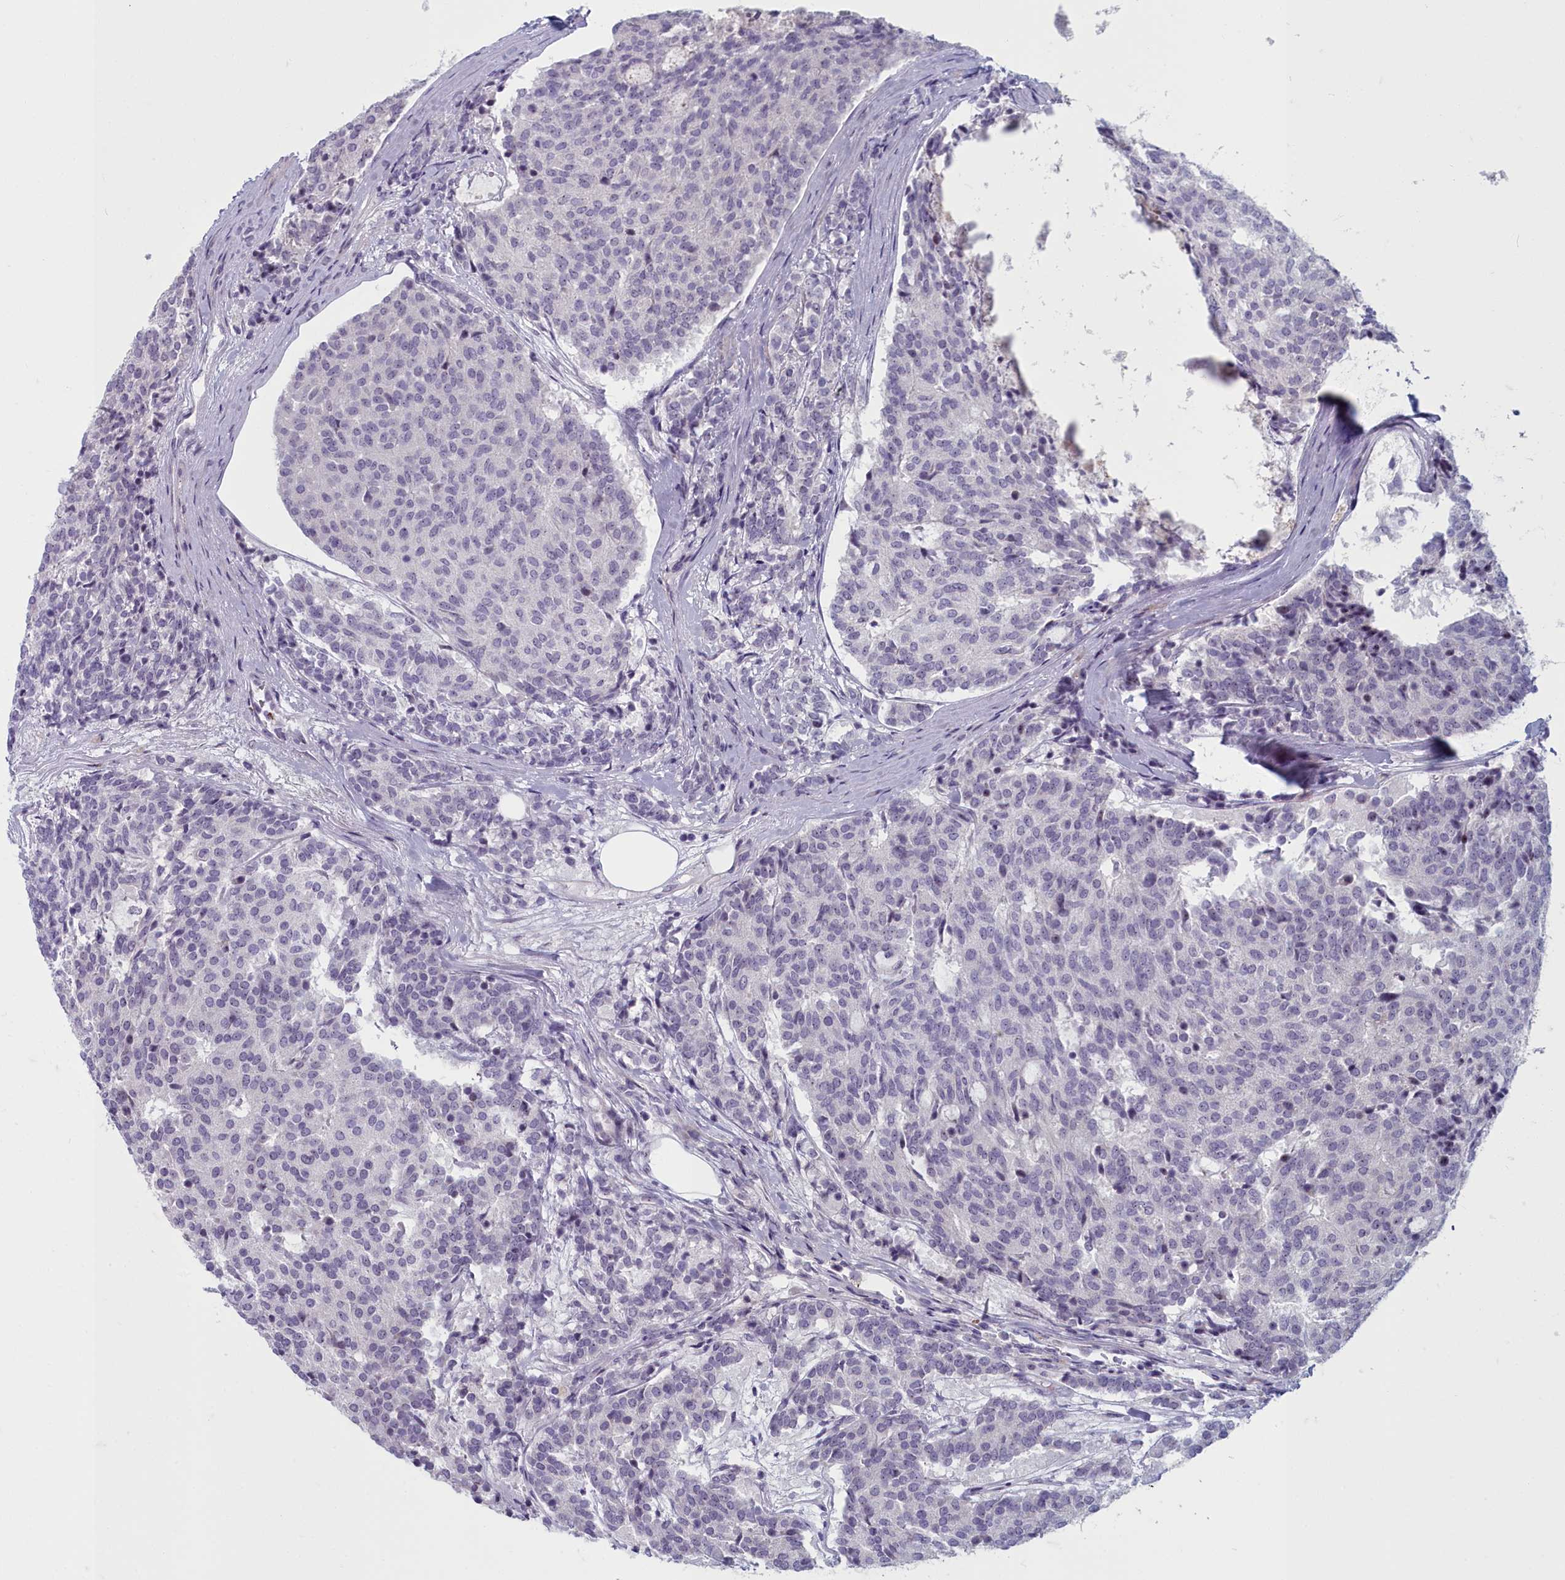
{"staining": {"intensity": "negative", "quantity": "none", "location": "none"}, "tissue": "carcinoid", "cell_type": "Tumor cells", "image_type": "cancer", "snomed": [{"axis": "morphology", "description": "Carcinoid, malignant, NOS"}, {"axis": "topography", "description": "Pancreas"}], "caption": "High power microscopy photomicrograph of an immunohistochemistry (IHC) histopathology image of carcinoid (malignant), revealing no significant staining in tumor cells.", "gene": "INSYN2A", "patient": {"sex": "female", "age": 54}}